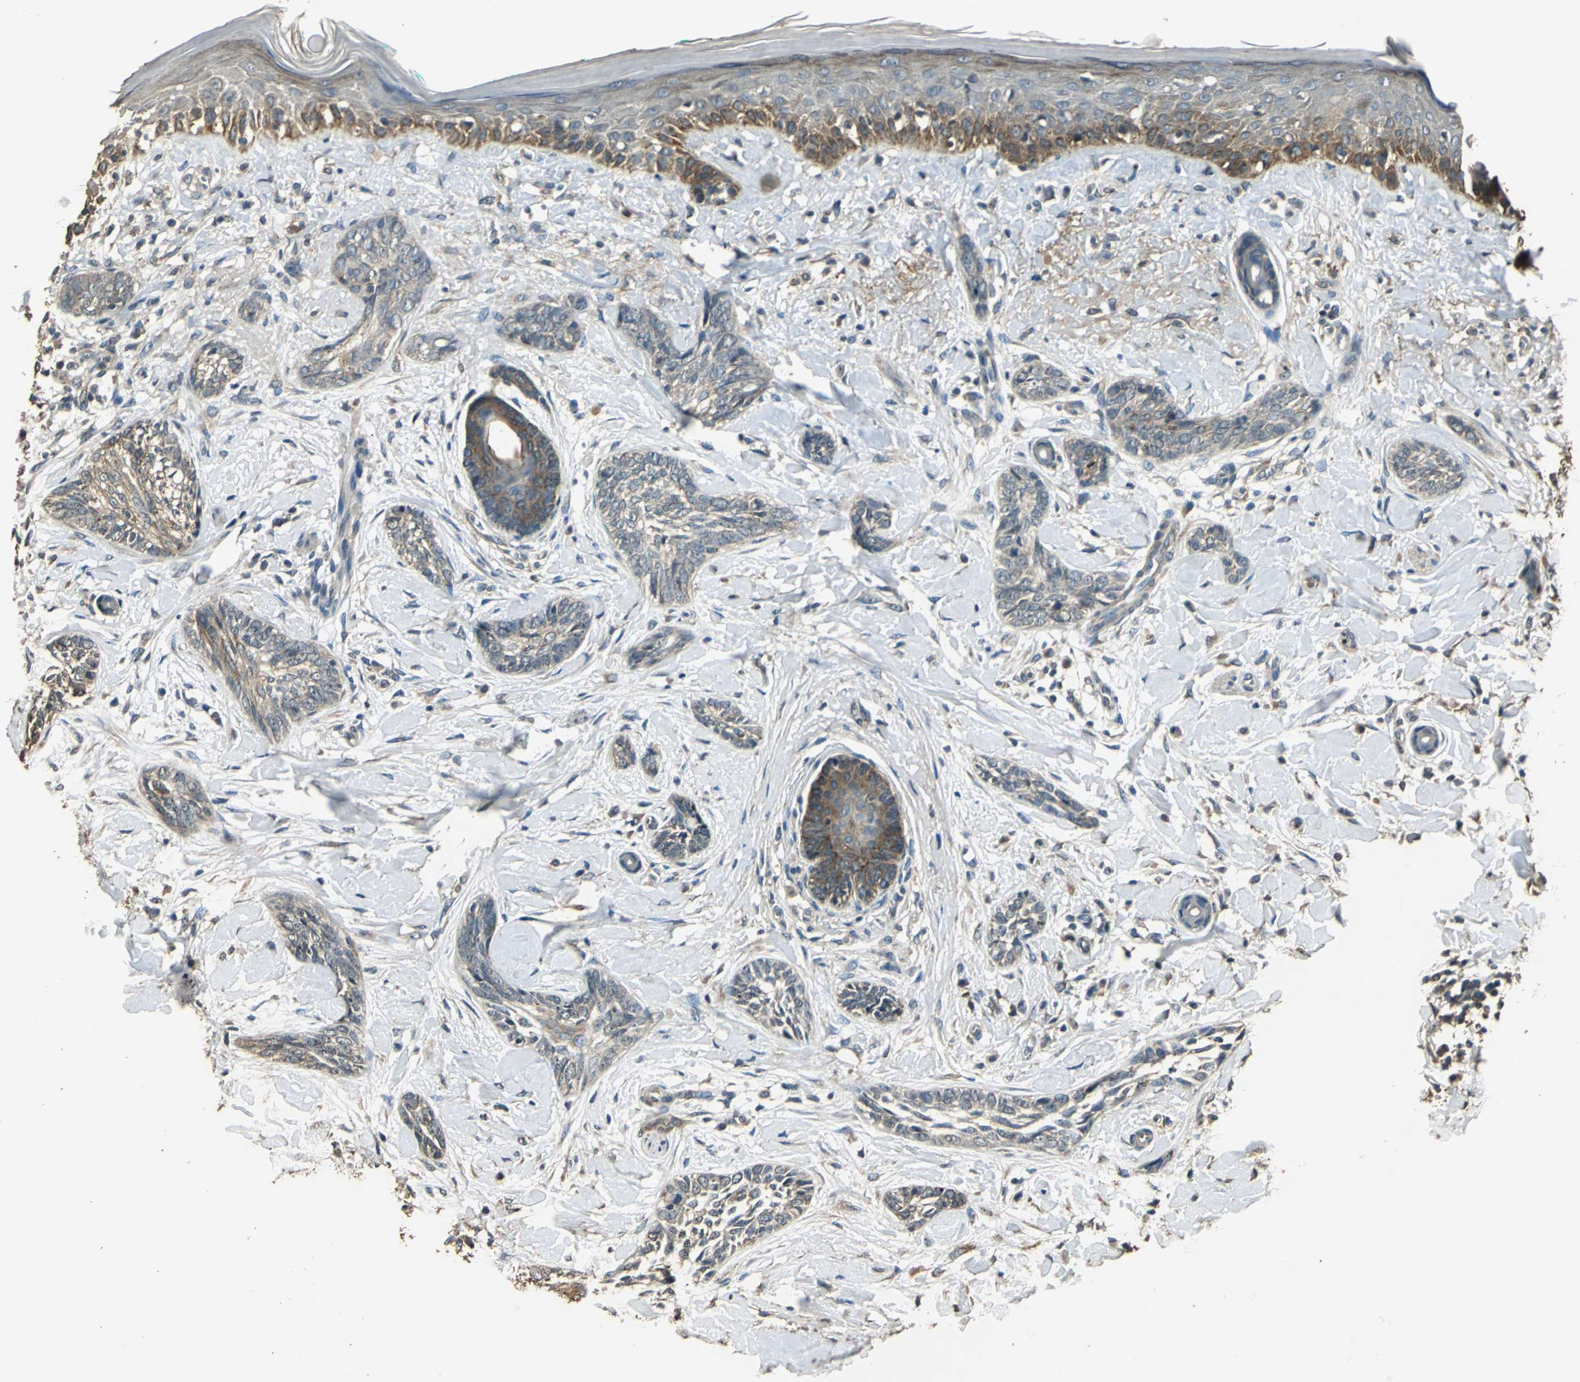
{"staining": {"intensity": "weak", "quantity": "25%-75%", "location": "cytoplasmic/membranous"}, "tissue": "skin cancer", "cell_type": "Tumor cells", "image_type": "cancer", "snomed": [{"axis": "morphology", "description": "Basal cell carcinoma"}, {"axis": "topography", "description": "Skin"}], "caption": "Skin basal cell carcinoma stained with DAB (3,3'-diaminobenzidine) IHC demonstrates low levels of weak cytoplasmic/membranous expression in about 25%-75% of tumor cells. (Brightfield microscopy of DAB IHC at high magnification).", "gene": "TMPRSS4", "patient": {"sex": "female", "age": 58}}